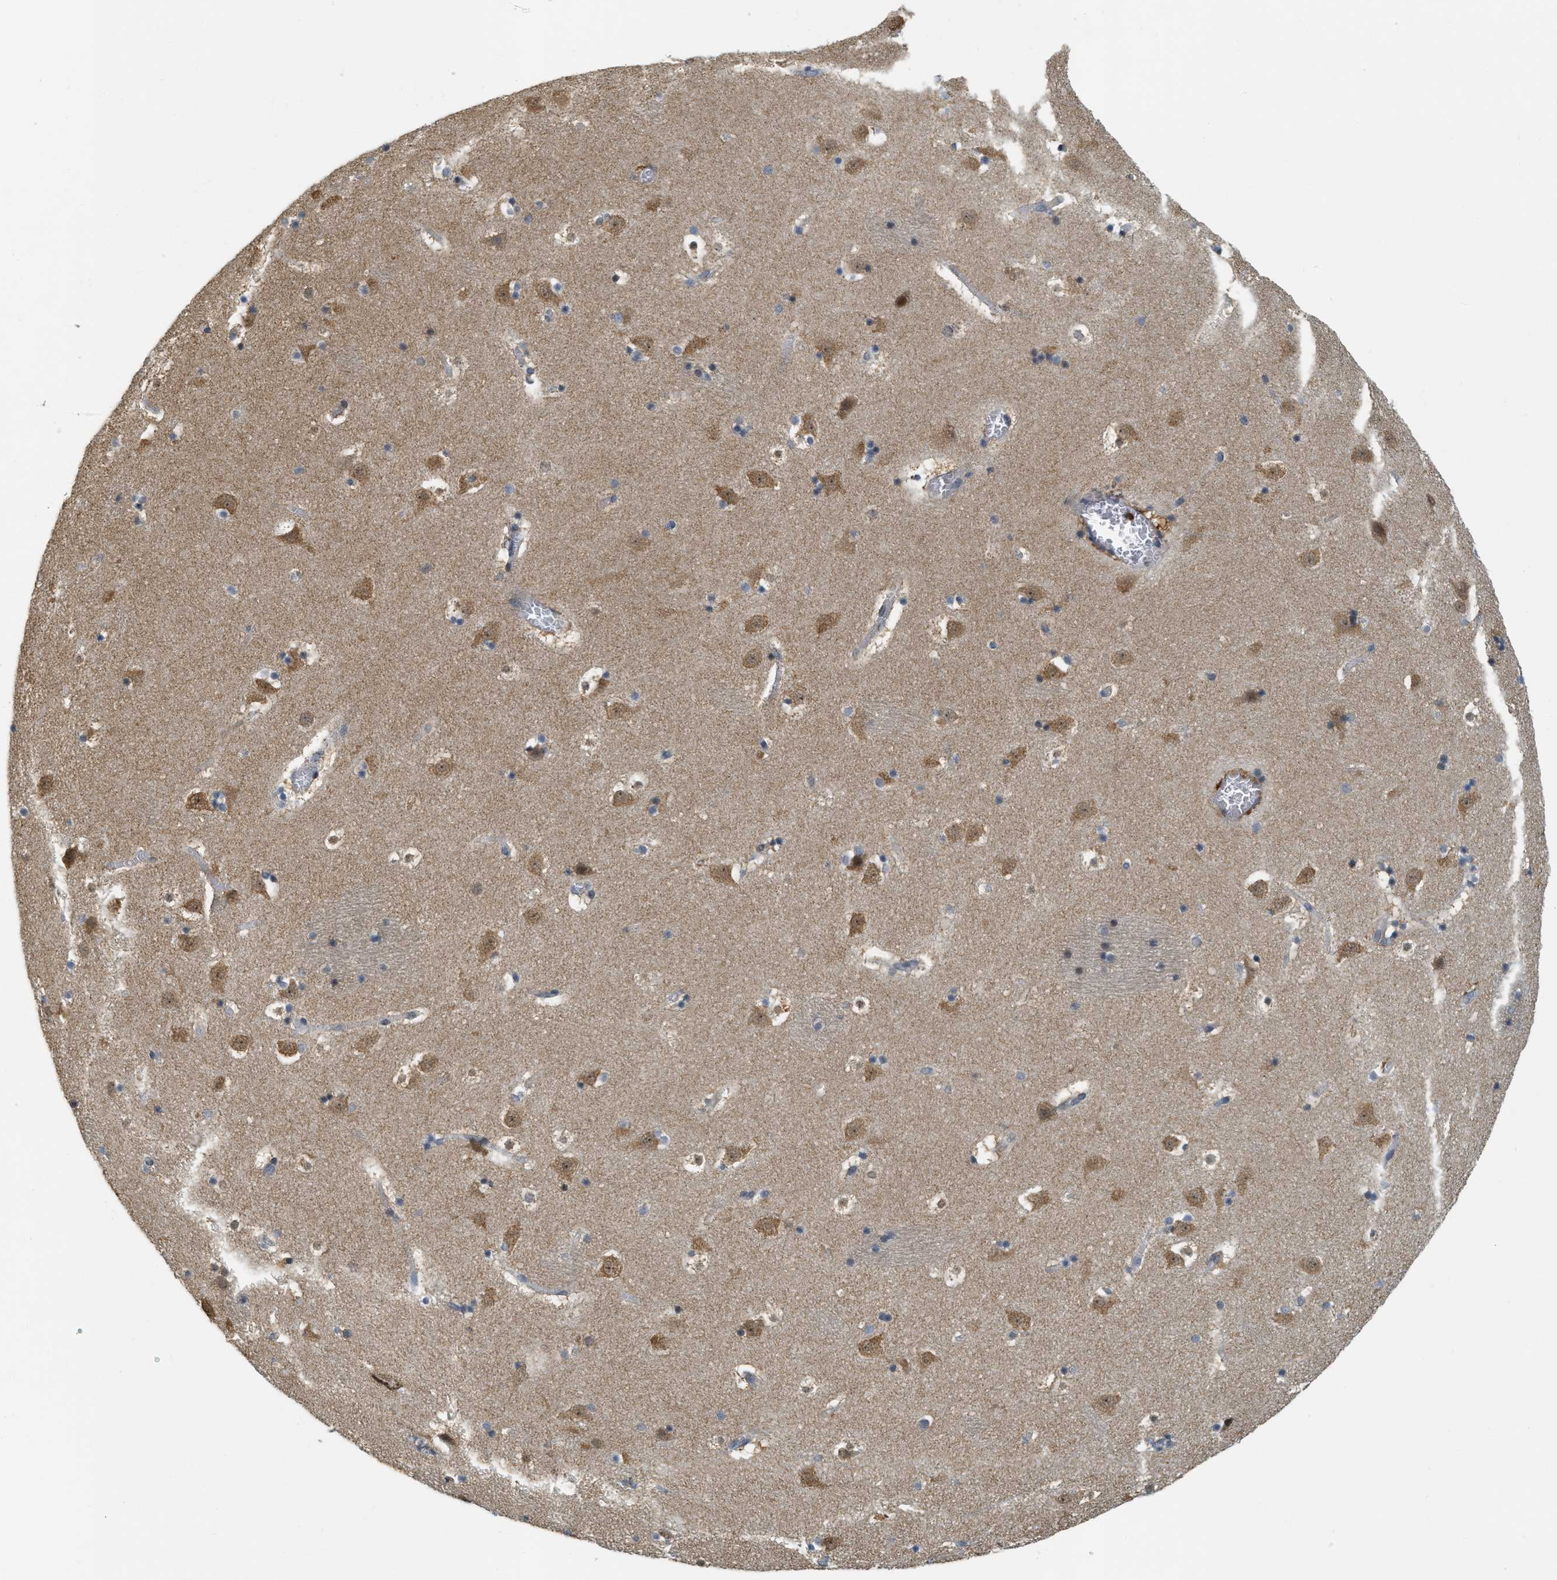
{"staining": {"intensity": "negative", "quantity": "none", "location": "none"}, "tissue": "caudate", "cell_type": "Glial cells", "image_type": "normal", "snomed": [{"axis": "morphology", "description": "Normal tissue, NOS"}, {"axis": "topography", "description": "Lateral ventricle wall"}], "caption": "This is an immunohistochemistry (IHC) micrograph of normal caudate. There is no staining in glial cells.", "gene": "PRKD1", "patient": {"sex": "male", "age": 45}}